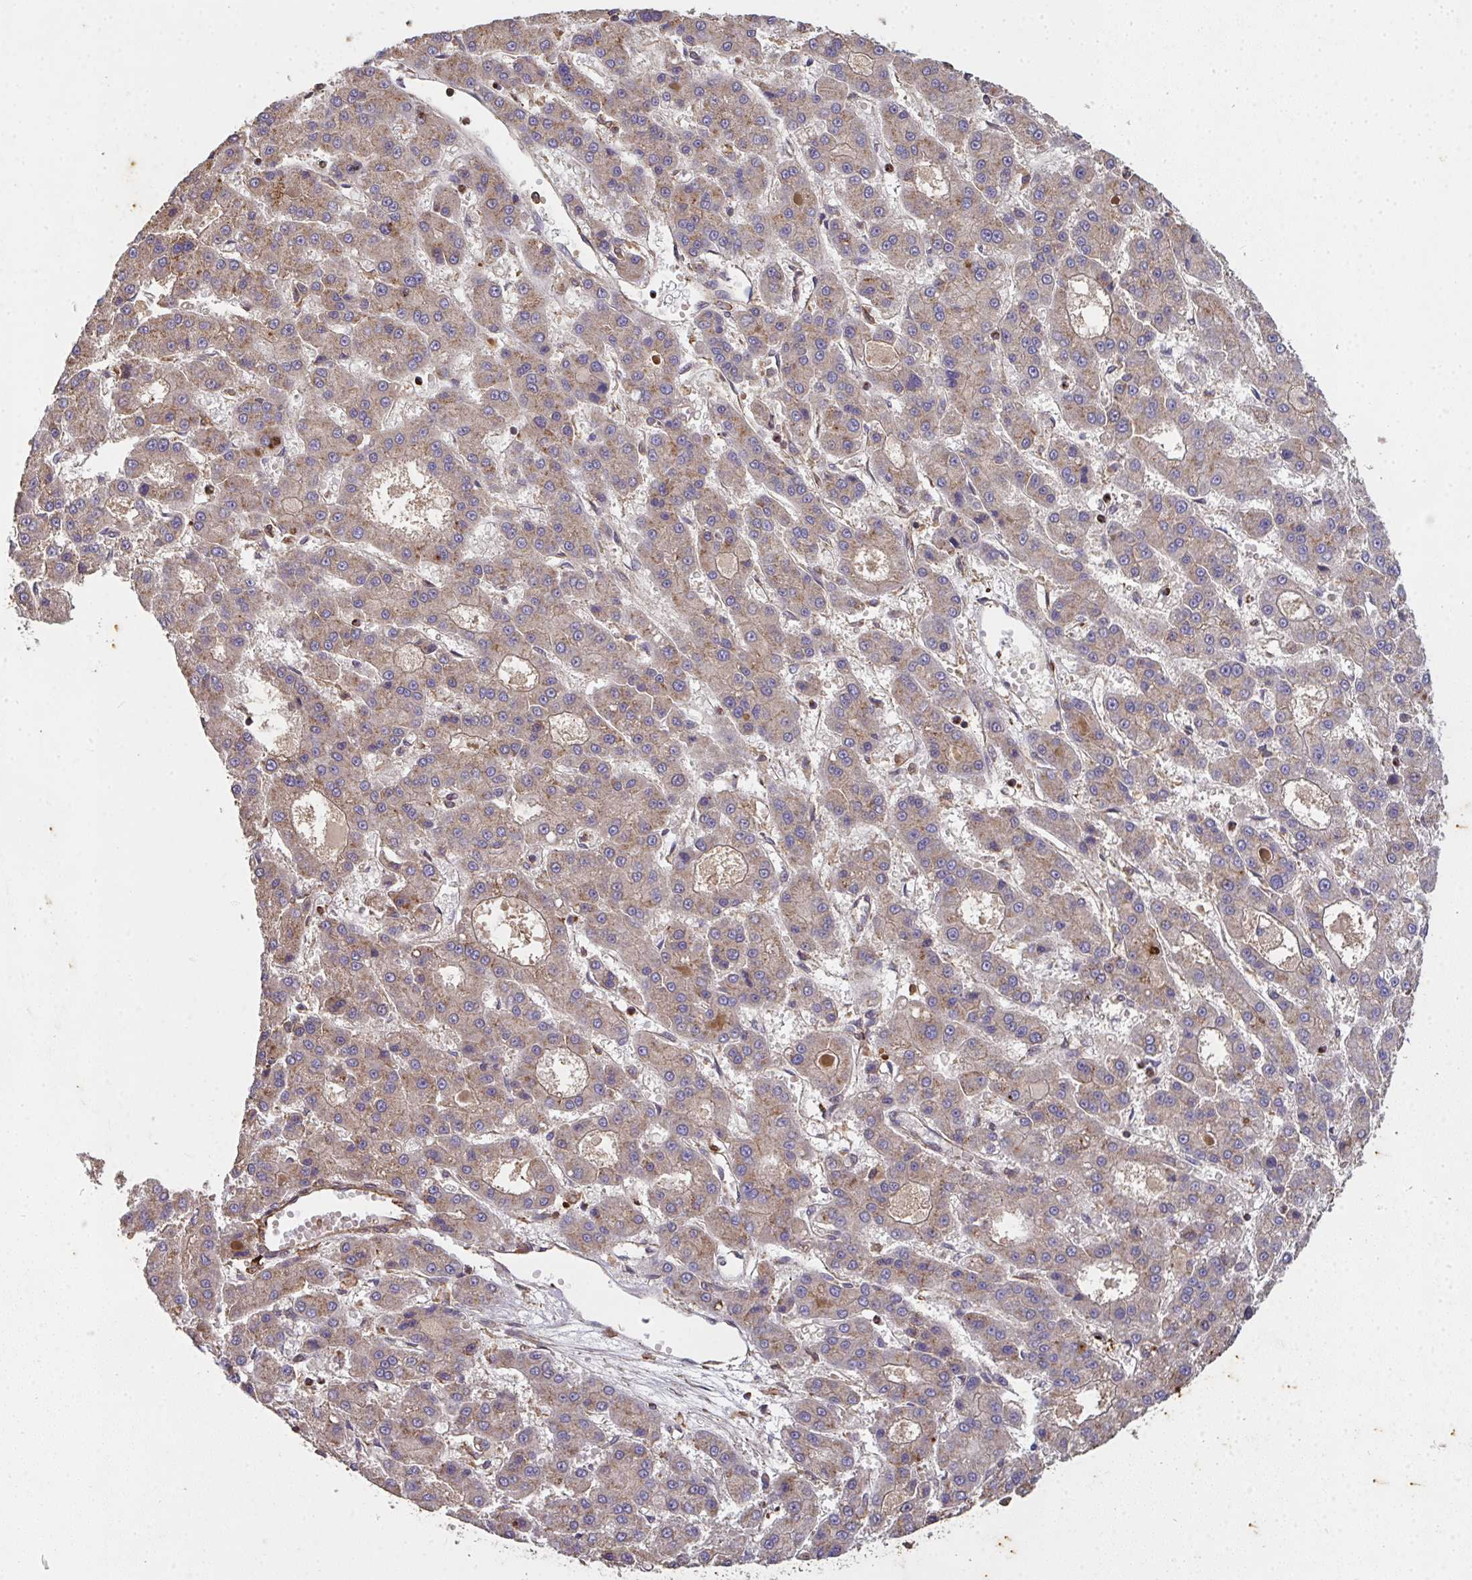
{"staining": {"intensity": "weak", "quantity": ">75%", "location": "cytoplasmic/membranous"}, "tissue": "liver cancer", "cell_type": "Tumor cells", "image_type": "cancer", "snomed": [{"axis": "morphology", "description": "Carcinoma, Hepatocellular, NOS"}, {"axis": "topography", "description": "Liver"}], "caption": "Hepatocellular carcinoma (liver) was stained to show a protein in brown. There is low levels of weak cytoplasmic/membranous staining in approximately >75% of tumor cells. The staining is performed using DAB (3,3'-diaminobenzidine) brown chromogen to label protein expression. The nuclei are counter-stained blue using hematoxylin.", "gene": "TNMD", "patient": {"sex": "male", "age": 70}}